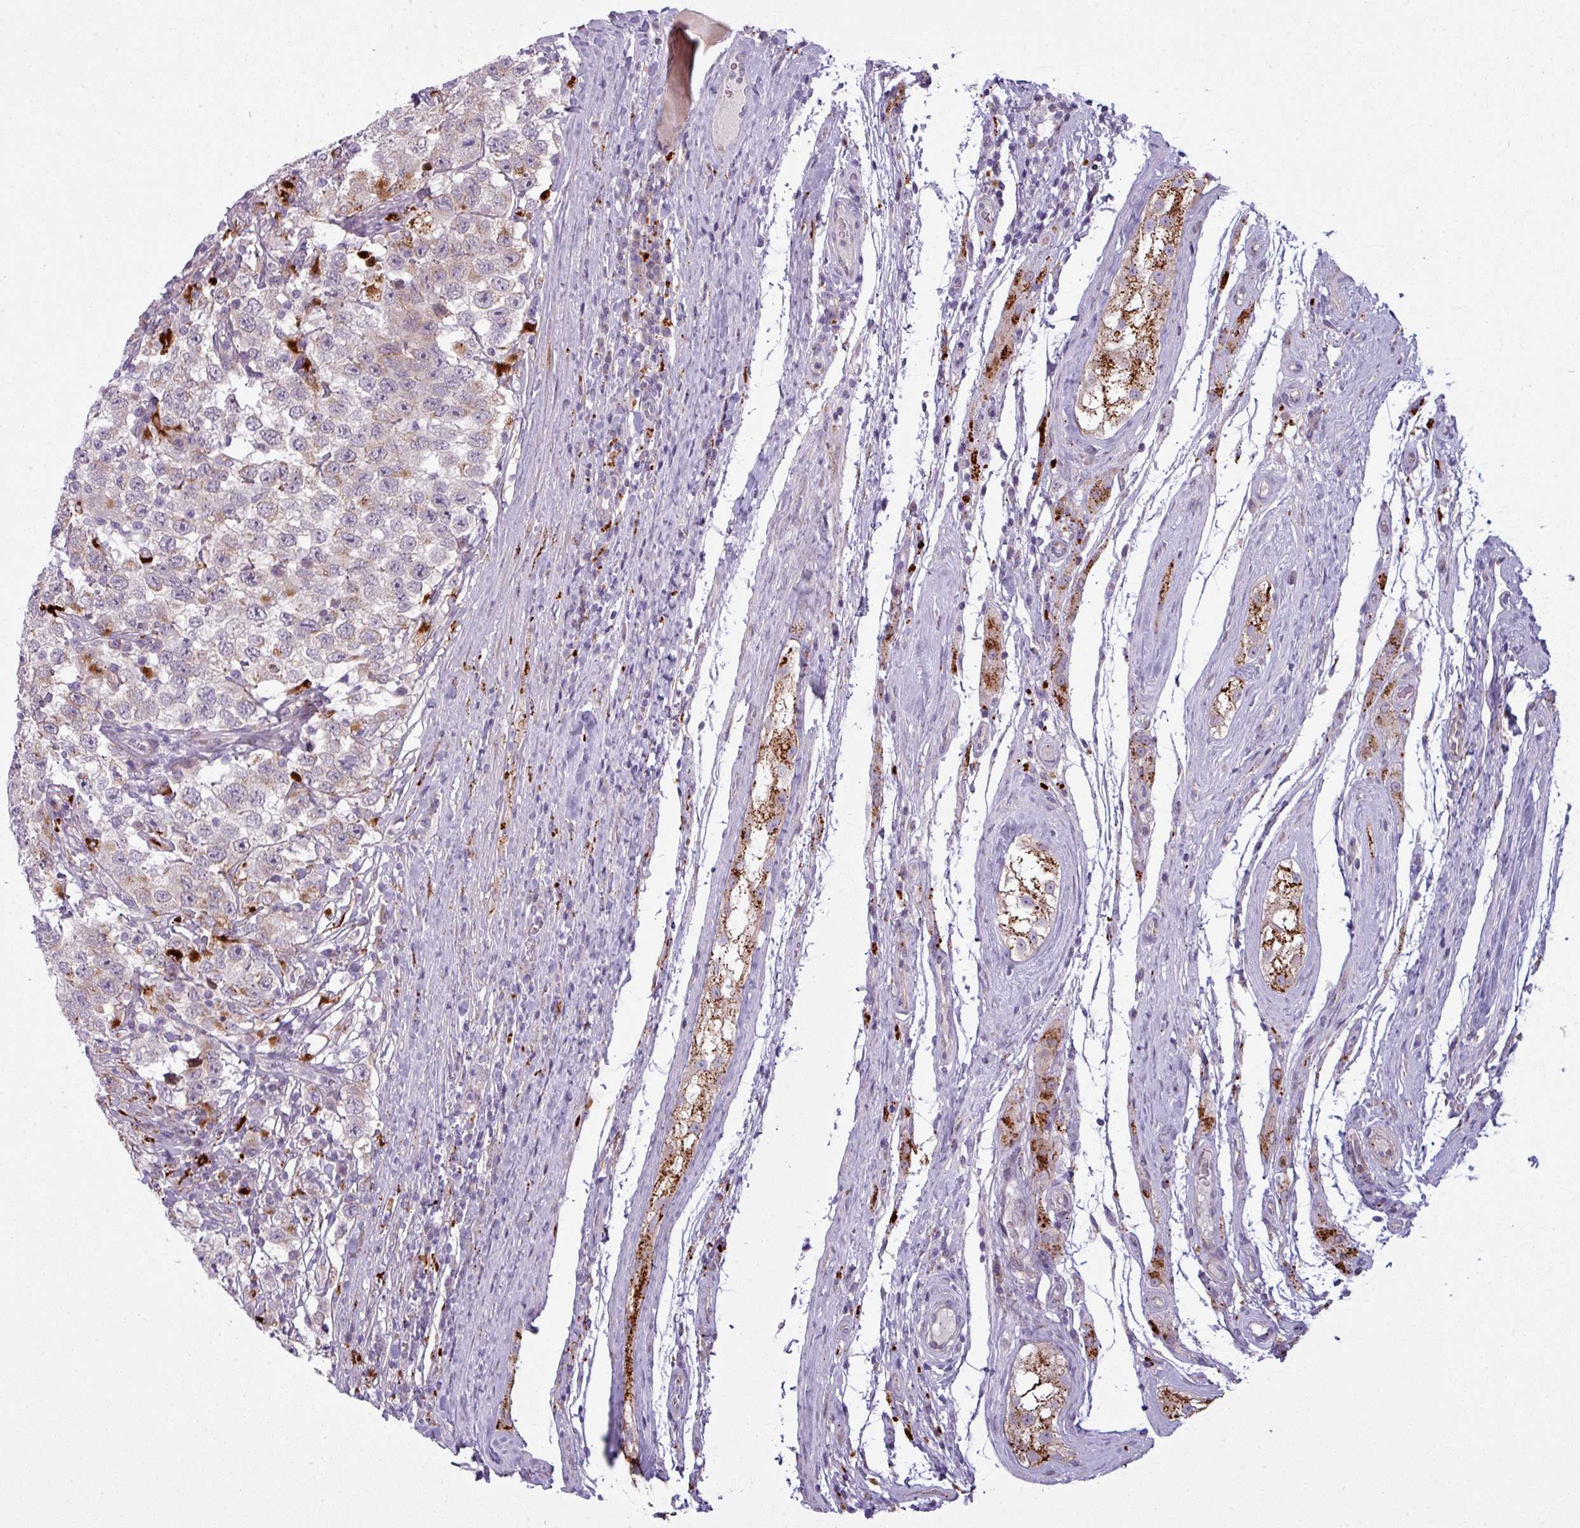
{"staining": {"intensity": "weak", "quantity": ">75%", "location": "cytoplasmic/membranous"}, "tissue": "testis cancer", "cell_type": "Tumor cells", "image_type": "cancer", "snomed": [{"axis": "morphology", "description": "Seminoma, NOS"}, {"axis": "topography", "description": "Testis"}], "caption": "Testis seminoma stained with a brown dye displays weak cytoplasmic/membranous positive expression in approximately >75% of tumor cells.", "gene": "MAP7D2", "patient": {"sex": "male", "age": 41}}